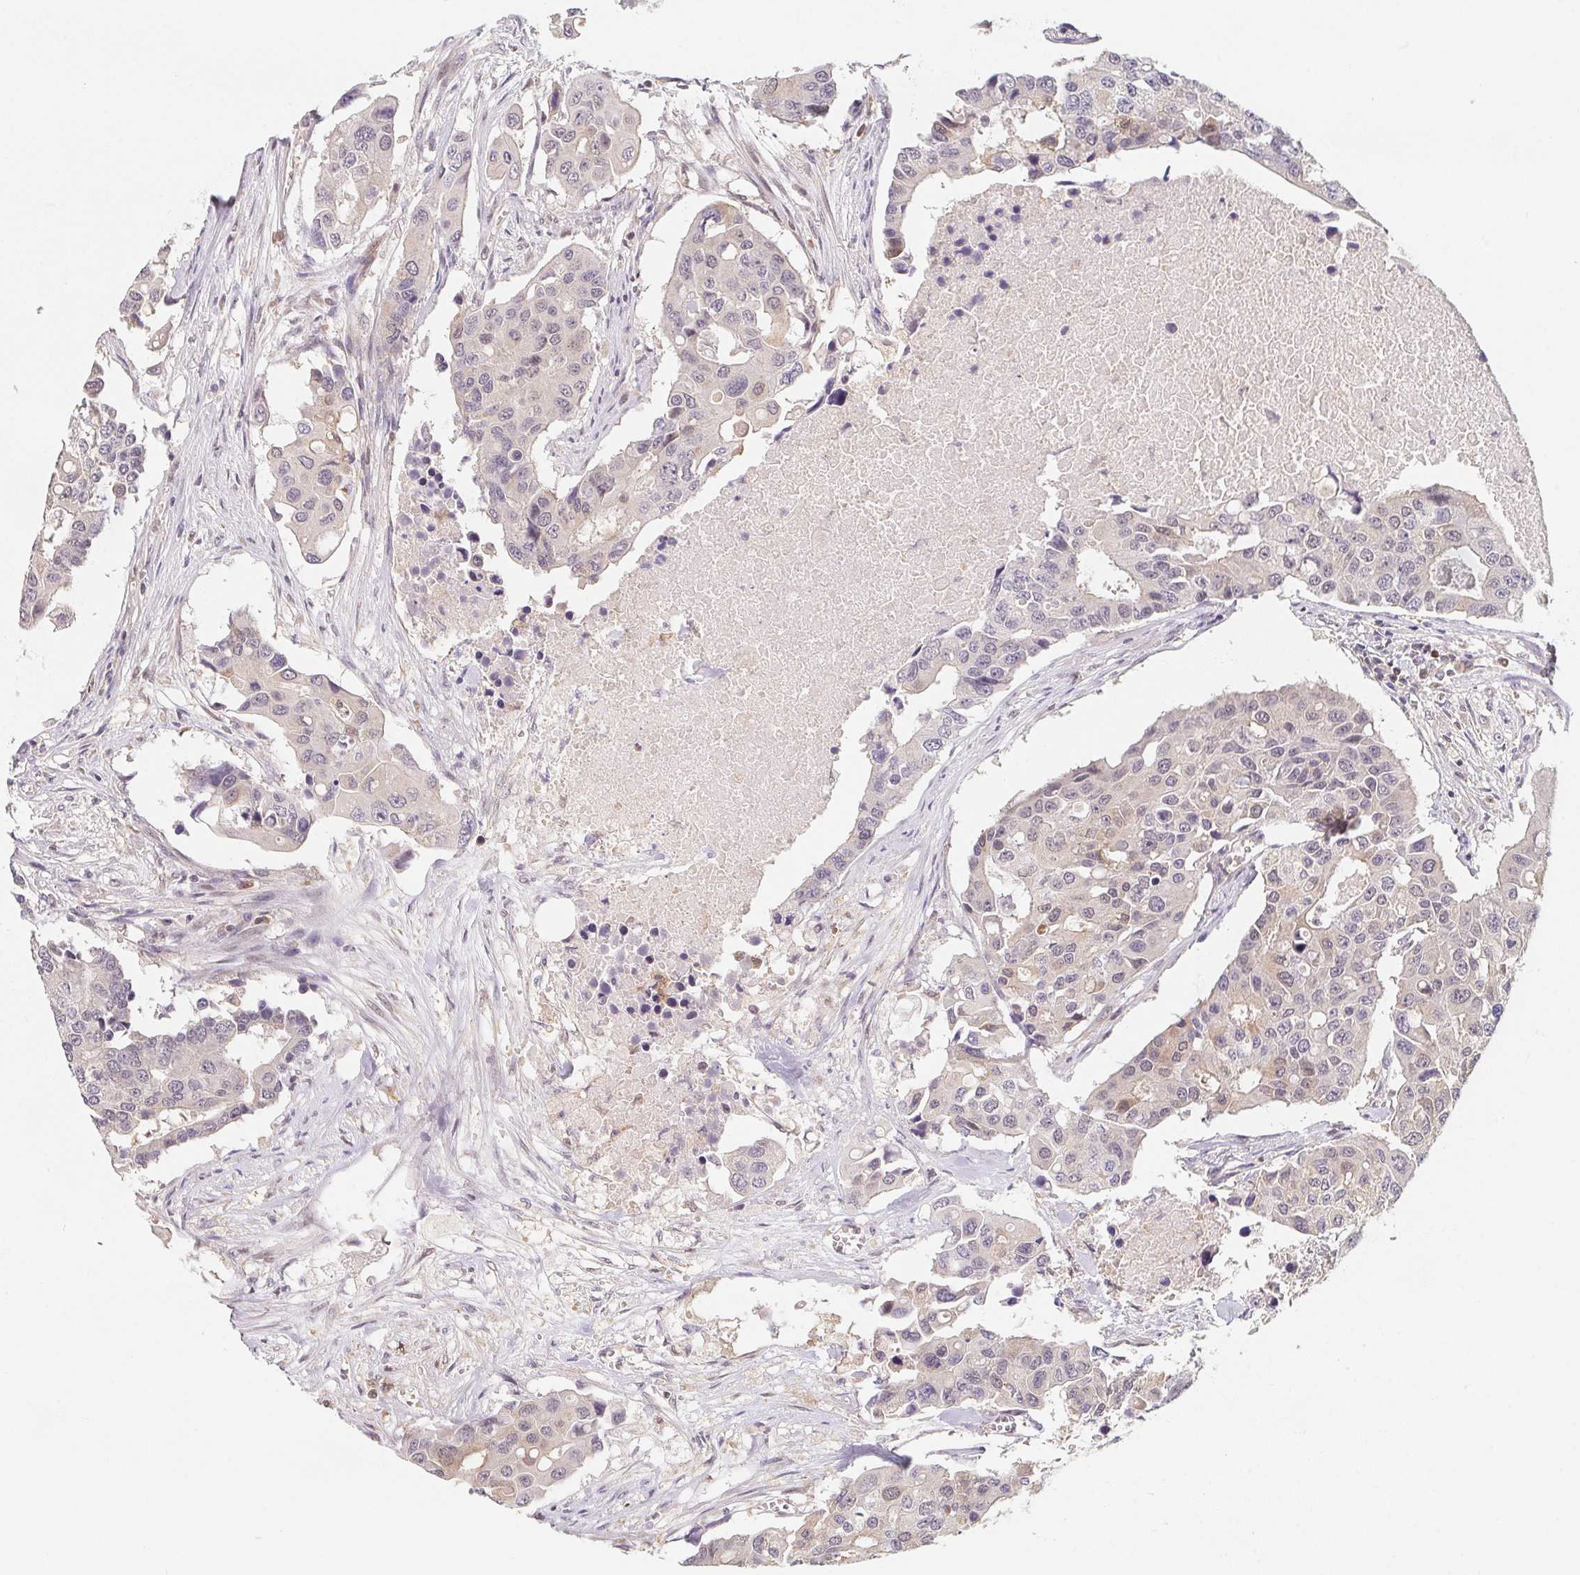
{"staining": {"intensity": "negative", "quantity": "none", "location": "none"}, "tissue": "colorectal cancer", "cell_type": "Tumor cells", "image_type": "cancer", "snomed": [{"axis": "morphology", "description": "Adenocarcinoma, NOS"}, {"axis": "topography", "description": "Colon"}], "caption": "An immunohistochemistry micrograph of colorectal cancer (adenocarcinoma) is shown. There is no staining in tumor cells of colorectal cancer (adenocarcinoma).", "gene": "ANKRD13A", "patient": {"sex": "male", "age": 77}}